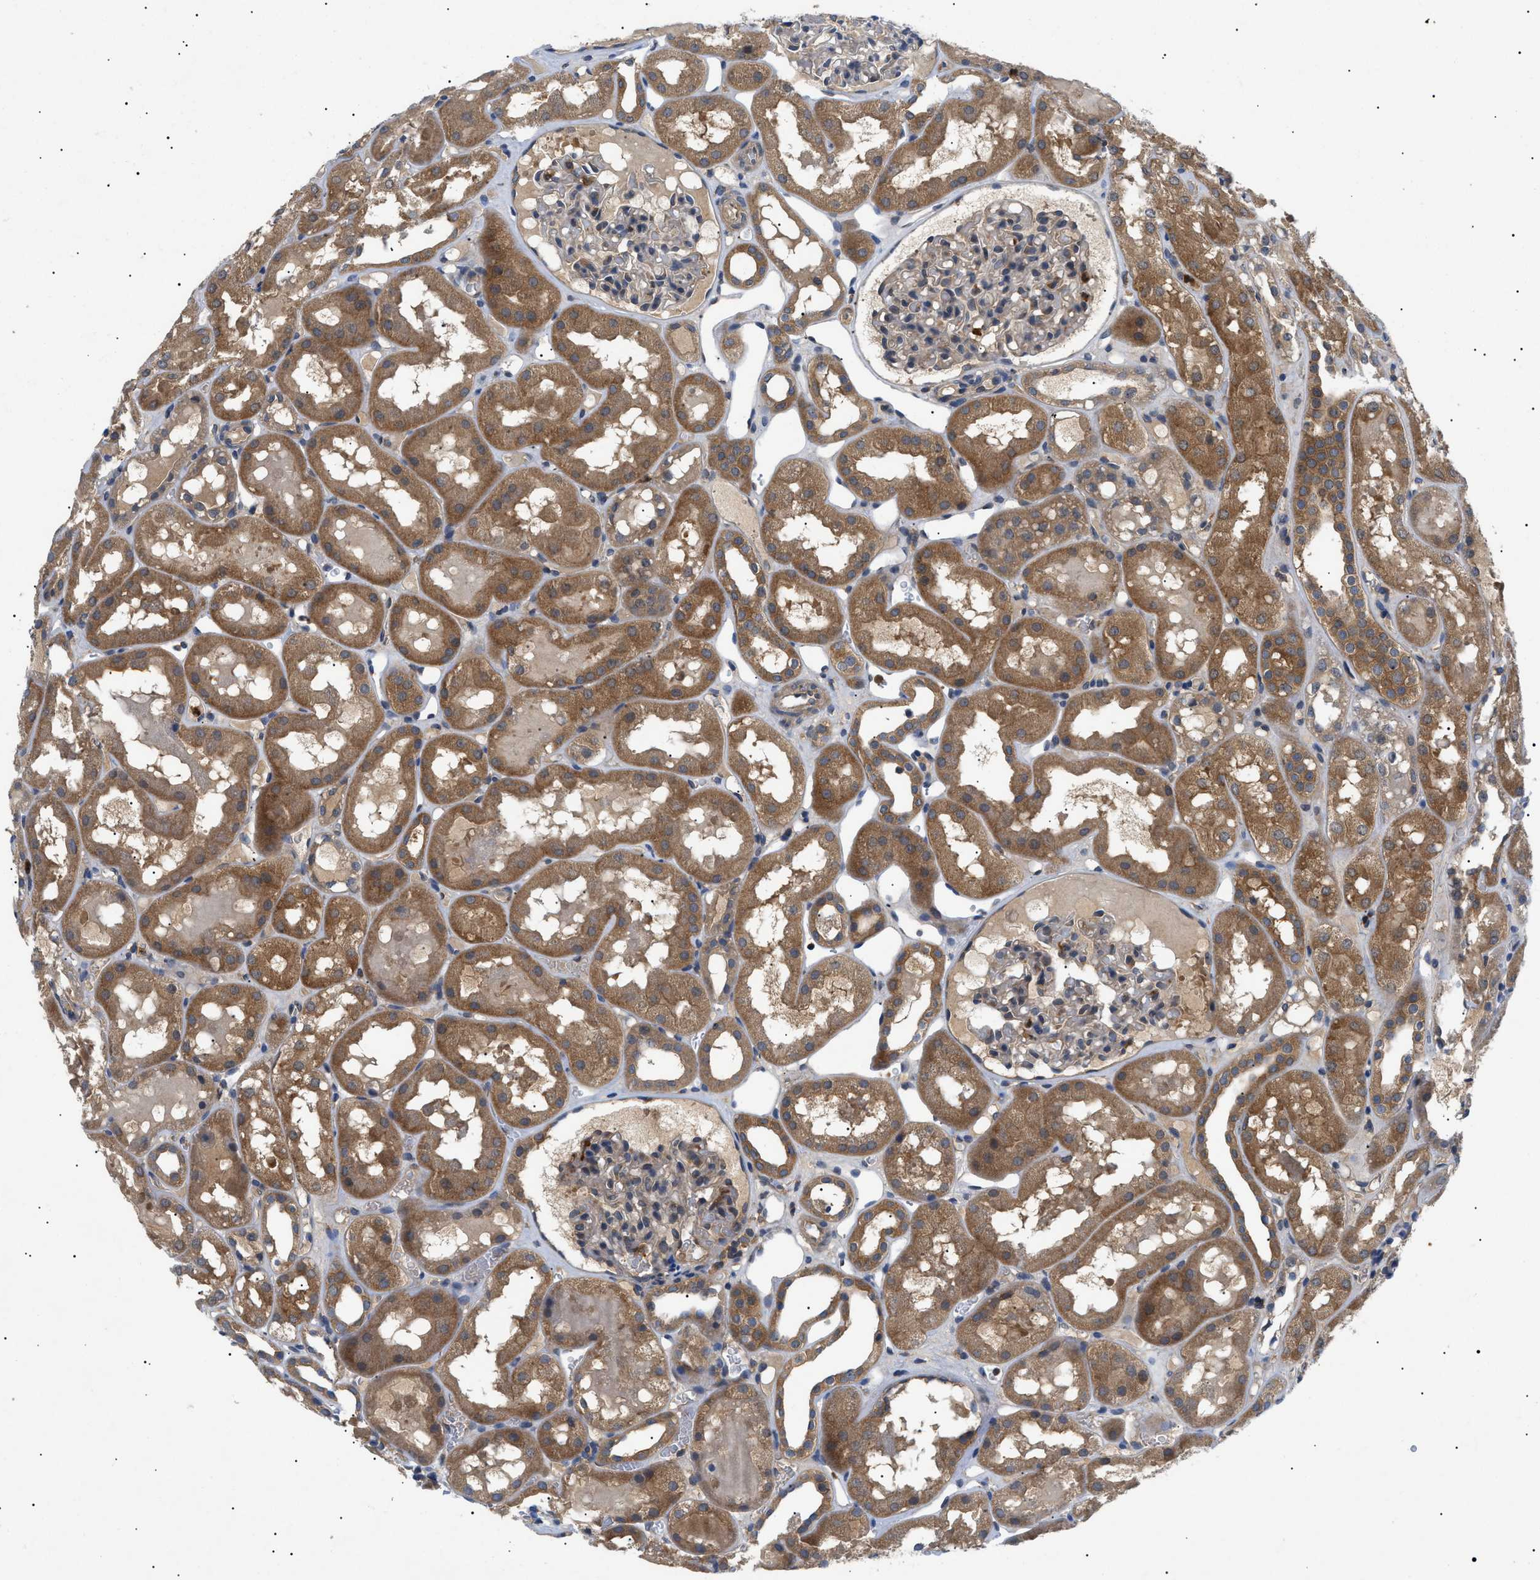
{"staining": {"intensity": "weak", "quantity": "25%-75%", "location": "cytoplasmic/membranous"}, "tissue": "kidney", "cell_type": "Cells in glomeruli", "image_type": "normal", "snomed": [{"axis": "morphology", "description": "Normal tissue, NOS"}, {"axis": "topography", "description": "Kidney"}, {"axis": "topography", "description": "Urinary bladder"}], "caption": "IHC staining of benign kidney, which shows low levels of weak cytoplasmic/membranous expression in approximately 25%-75% of cells in glomeruli indicating weak cytoplasmic/membranous protein positivity. The staining was performed using DAB (brown) for protein detection and nuclei were counterstained in hematoxylin (blue).", "gene": "RIPK1", "patient": {"sex": "male", "age": 16}}